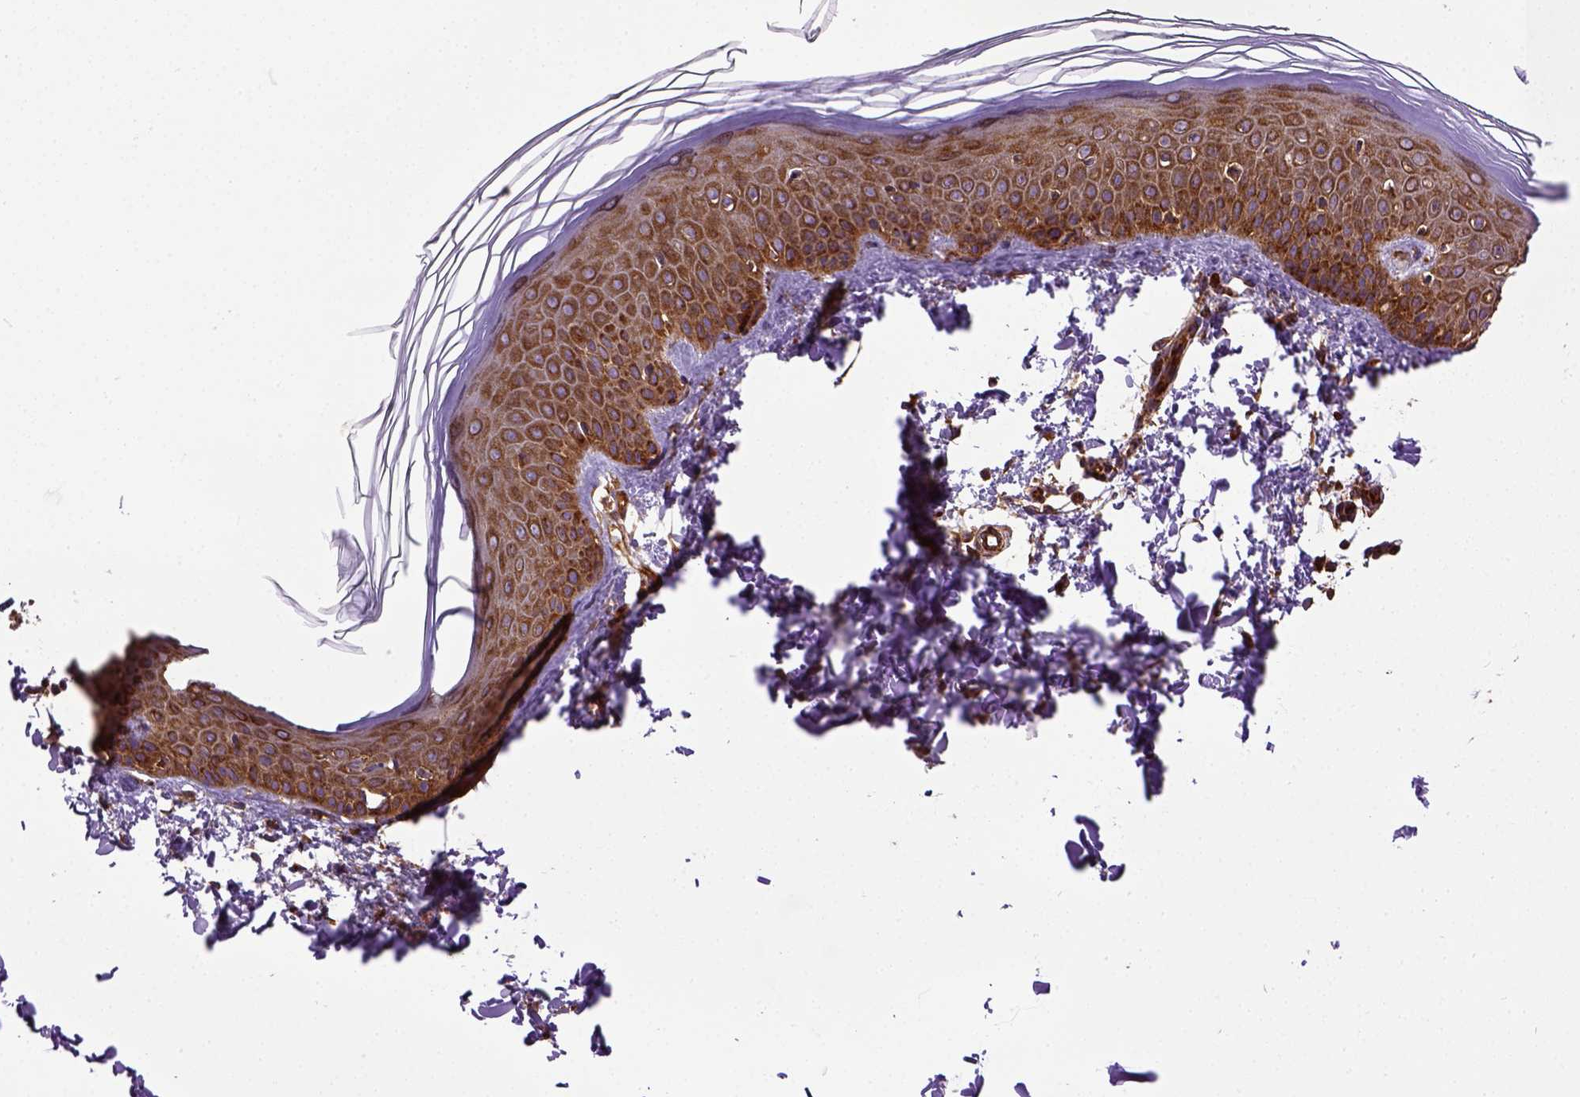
{"staining": {"intensity": "strong", "quantity": ">75%", "location": "cytoplasmic/membranous"}, "tissue": "skin", "cell_type": "Fibroblasts", "image_type": "normal", "snomed": [{"axis": "morphology", "description": "Normal tissue, NOS"}, {"axis": "topography", "description": "Skin"}], "caption": "This is a photomicrograph of immunohistochemistry (IHC) staining of normal skin, which shows strong expression in the cytoplasmic/membranous of fibroblasts.", "gene": "CAPRIN1", "patient": {"sex": "female", "age": 62}}